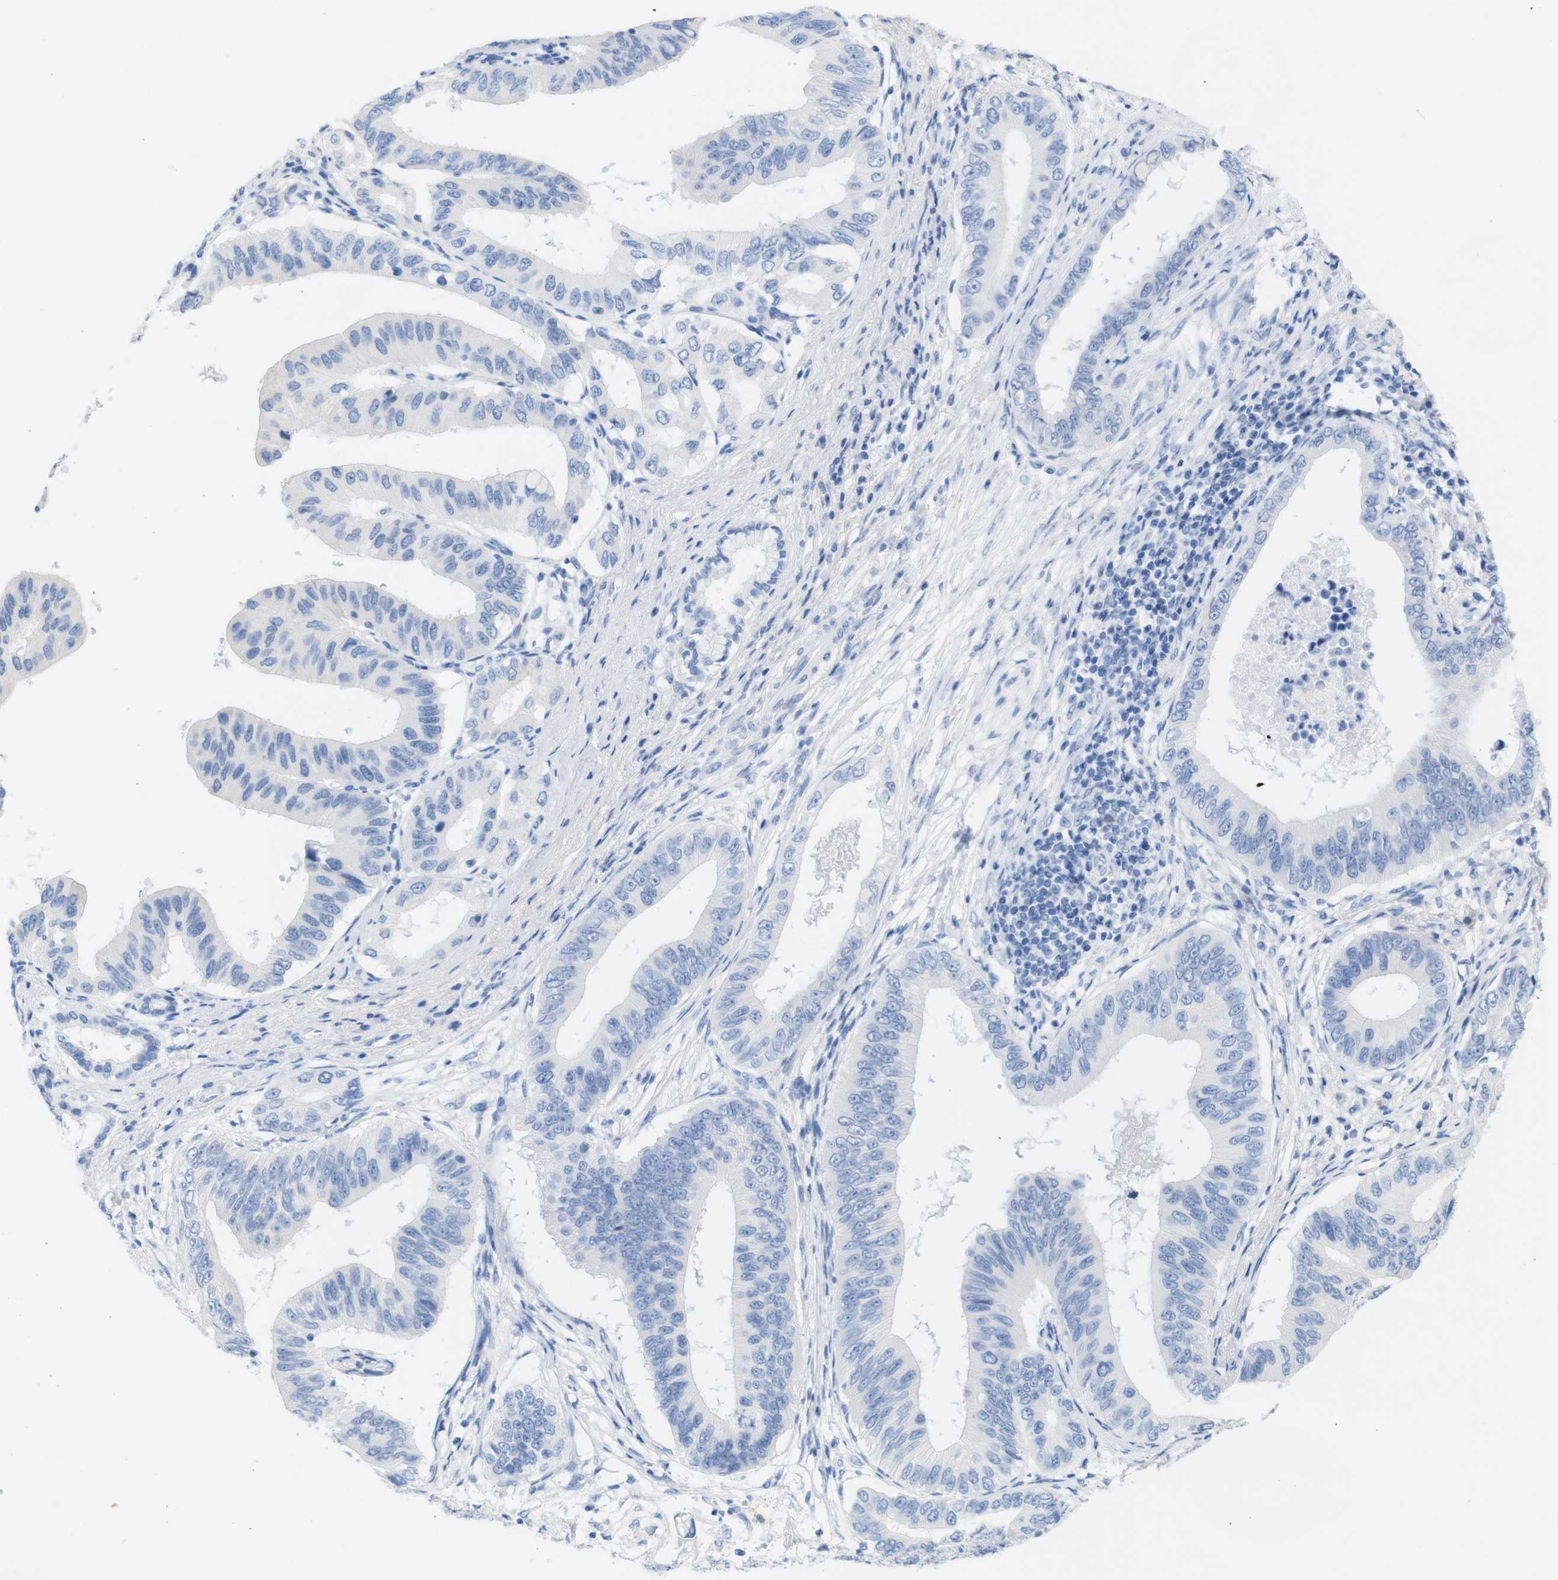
{"staining": {"intensity": "negative", "quantity": "none", "location": "none"}, "tissue": "pancreatic cancer", "cell_type": "Tumor cells", "image_type": "cancer", "snomed": [{"axis": "morphology", "description": "Adenocarcinoma, NOS"}, {"axis": "topography", "description": "Pancreas"}], "caption": "Histopathology image shows no significant protein expression in tumor cells of pancreatic adenocarcinoma.", "gene": "LAG3", "patient": {"sex": "male", "age": 77}}